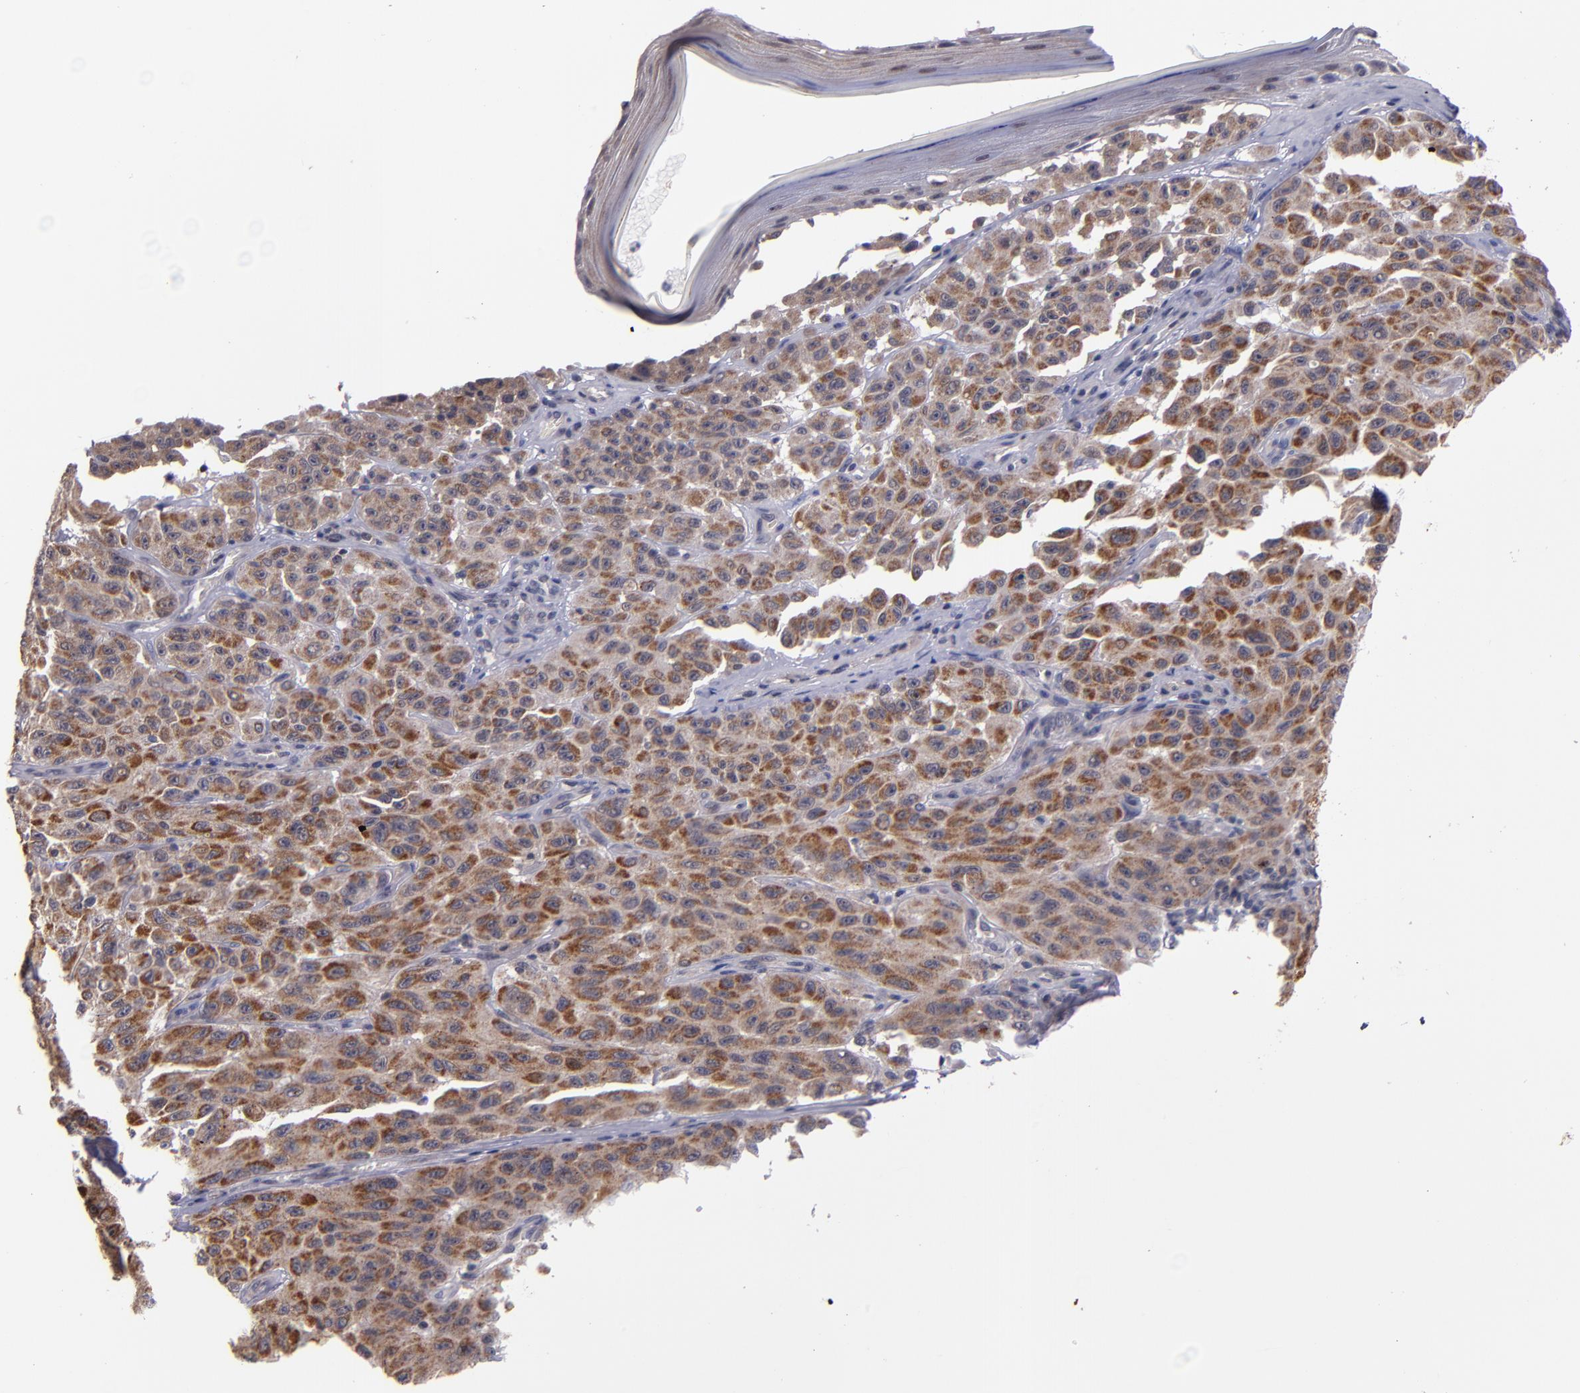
{"staining": {"intensity": "moderate", "quantity": ">75%", "location": "cytoplasmic/membranous"}, "tissue": "melanoma", "cell_type": "Tumor cells", "image_type": "cancer", "snomed": [{"axis": "morphology", "description": "Malignant melanoma, NOS"}, {"axis": "topography", "description": "Skin"}], "caption": "A micrograph of malignant melanoma stained for a protein displays moderate cytoplasmic/membranous brown staining in tumor cells.", "gene": "SYP", "patient": {"sex": "male", "age": 30}}